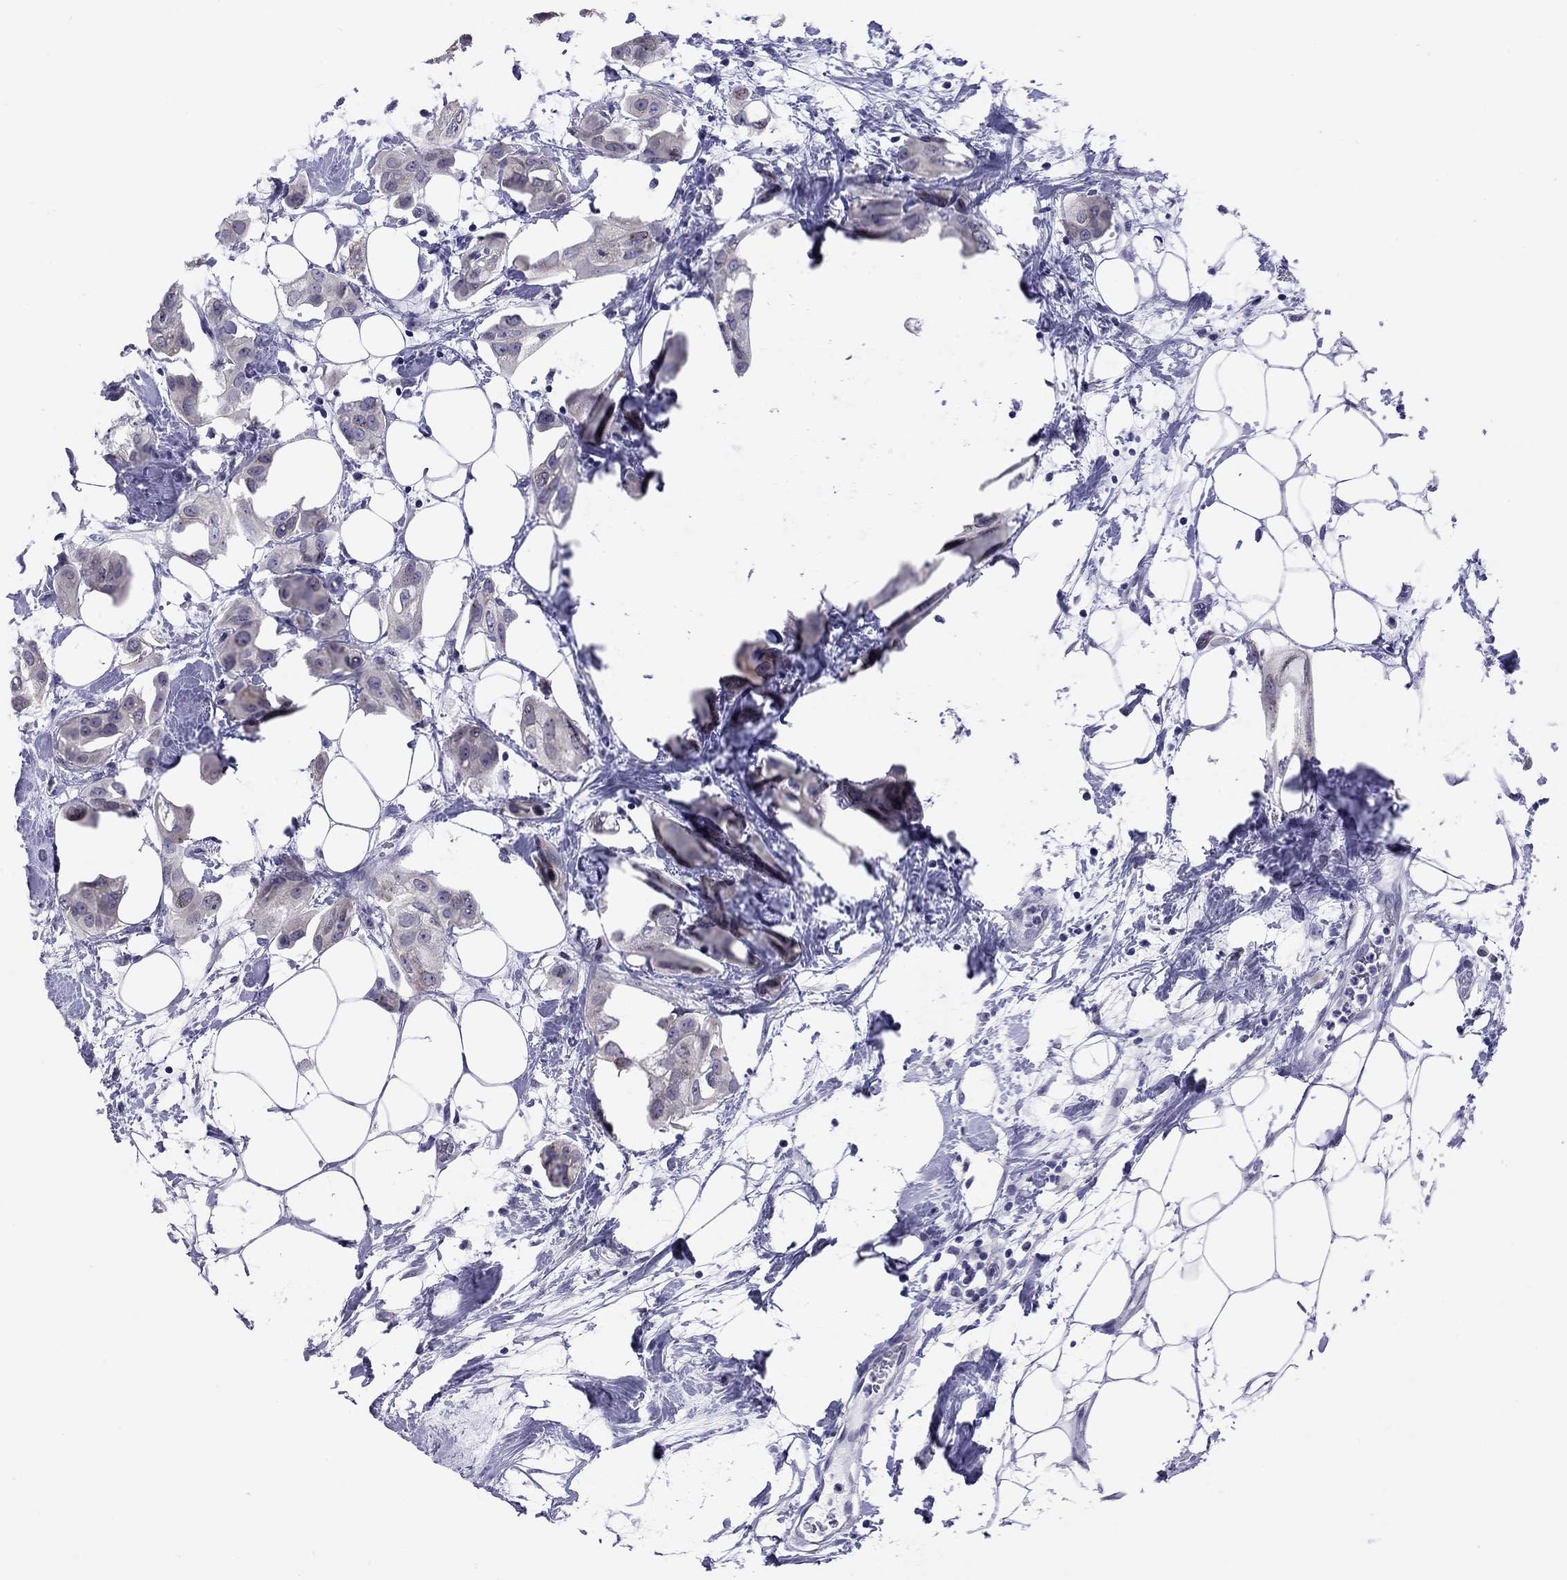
{"staining": {"intensity": "negative", "quantity": "none", "location": "none"}, "tissue": "breast cancer", "cell_type": "Tumor cells", "image_type": "cancer", "snomed": [{"axis": "morphology", "description": "Normal tissue, NOS"}, {"axis": "morphology", "description": "Duct carcinoma"}, {"axis": "topography", "description": "Breast"}], "caption": "Immunohistochemical staining of invasive ductal carcinoma (breast) reveals no significant staining in tumor cells. (IHC, brightfield microscopy, high magnification).", "gene": "ARMC12", "patient": {"sex": "female", "age": 40}}